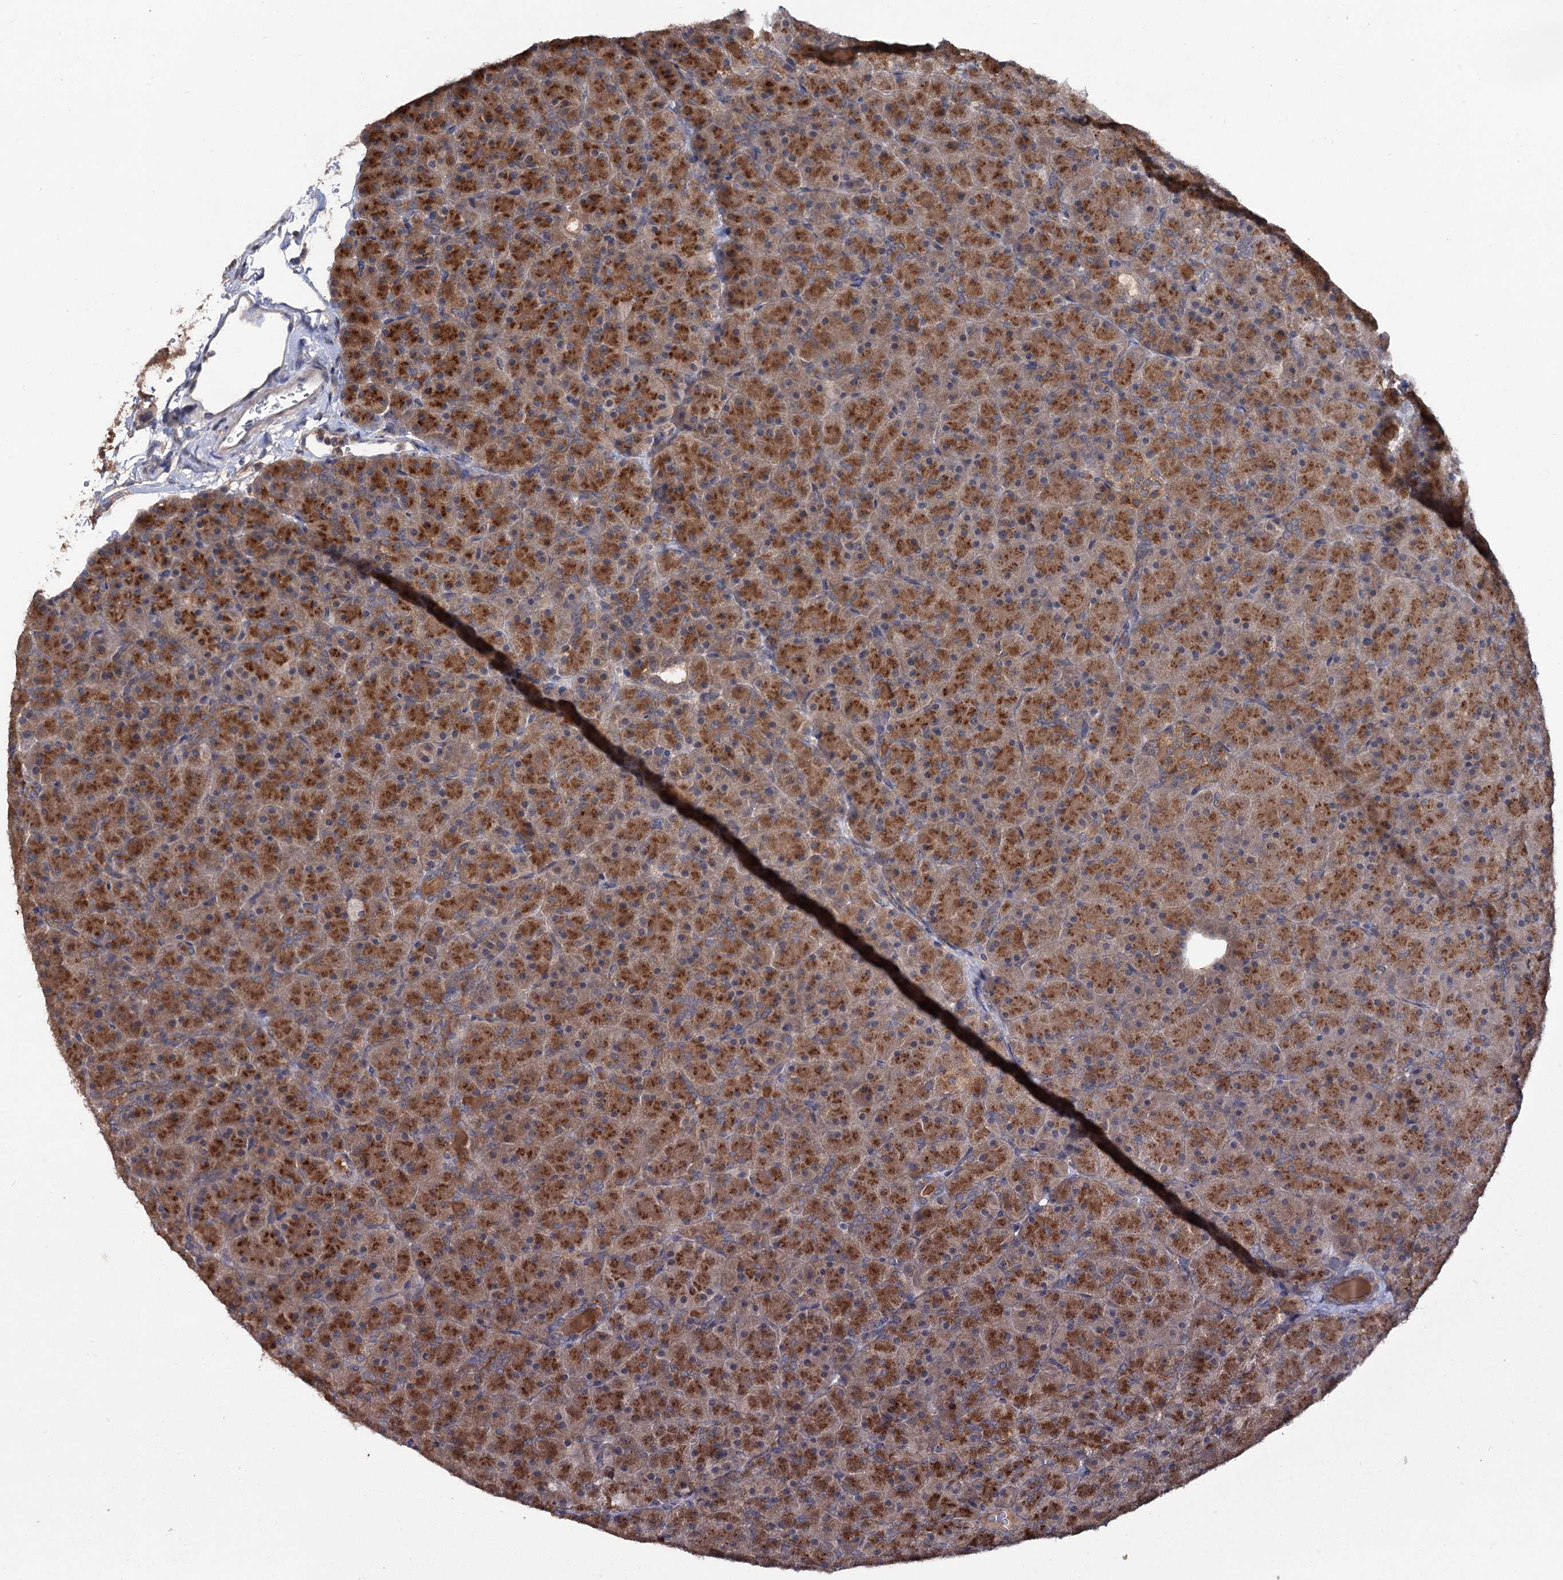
{"staining": {"intensity": "strong", "quantity": ">75%", "location": "cytoplasmic/membranous"}, "tissue": "pancreas", "cell_type": "Exocrine glandular cells", "image_type": "normal", "snomed": [{"axis": "morphology", "description": "Normal tissue, NOS"}, {"axis": "topography", "description": "Pancreas"}], "caption": "Pancreas stained with DAB (3,3'-diaminobenzidine) IHC demonstrates high levels of strong cytoplasmic/membranous expression in approximately >75% of exocrine glandular cells. (Brightfield microscopy of DAB IHC at high magnification).", "gene": "NUDCD2", "patient": {"sex": "male", "age": 36}}